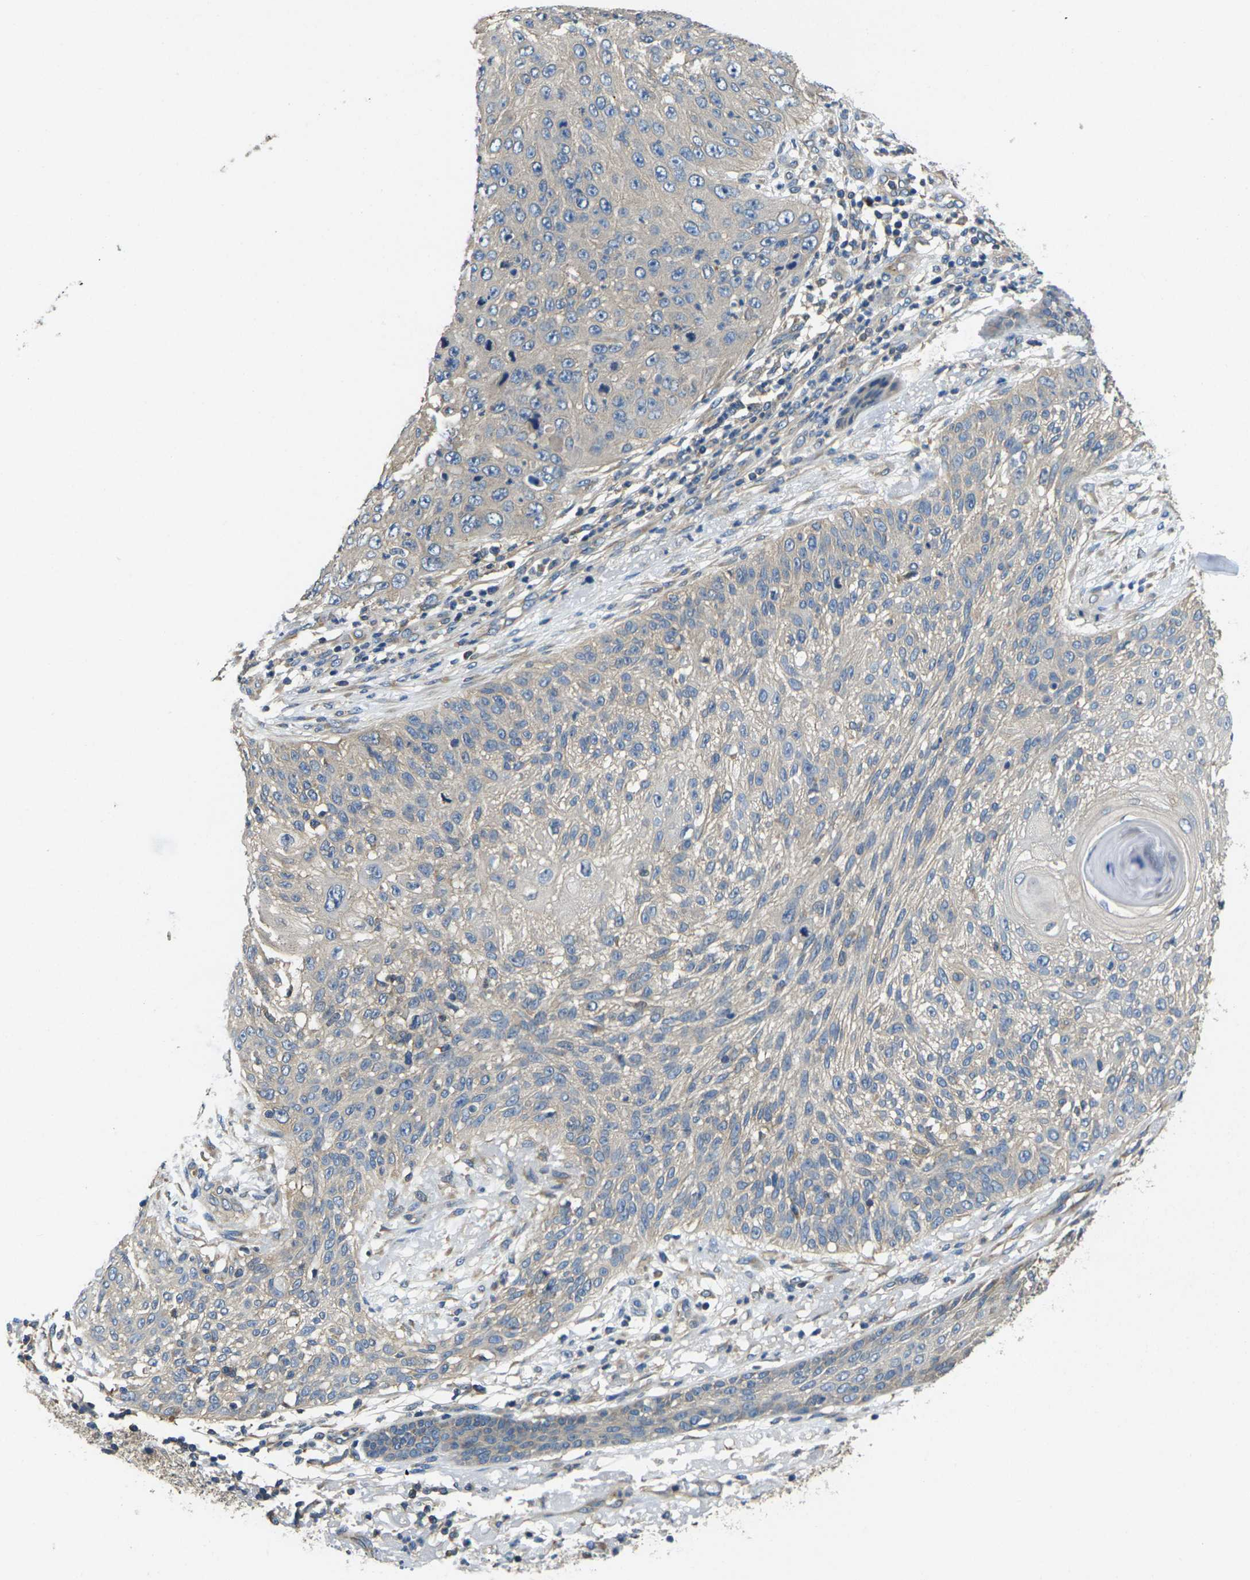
{"staining": {"intensity": "weak", "quantity": "<25%", "location": "cytoplasmic/membranous"}, "tissue": "skin cancer", "cell_type": "Tumor cells", "image_type": "cancer", "snomed": [{"axis": "morphology", "description": "Squamous cell carcinoma, NOS"}, {"axis": "topography", "description": "Skin"}], "caption": "Tumor cells show no significant expression in skin squamous cell carcinoma.", "gene": "TMCC2", "patient": {"sex": "female", "age": 80}}